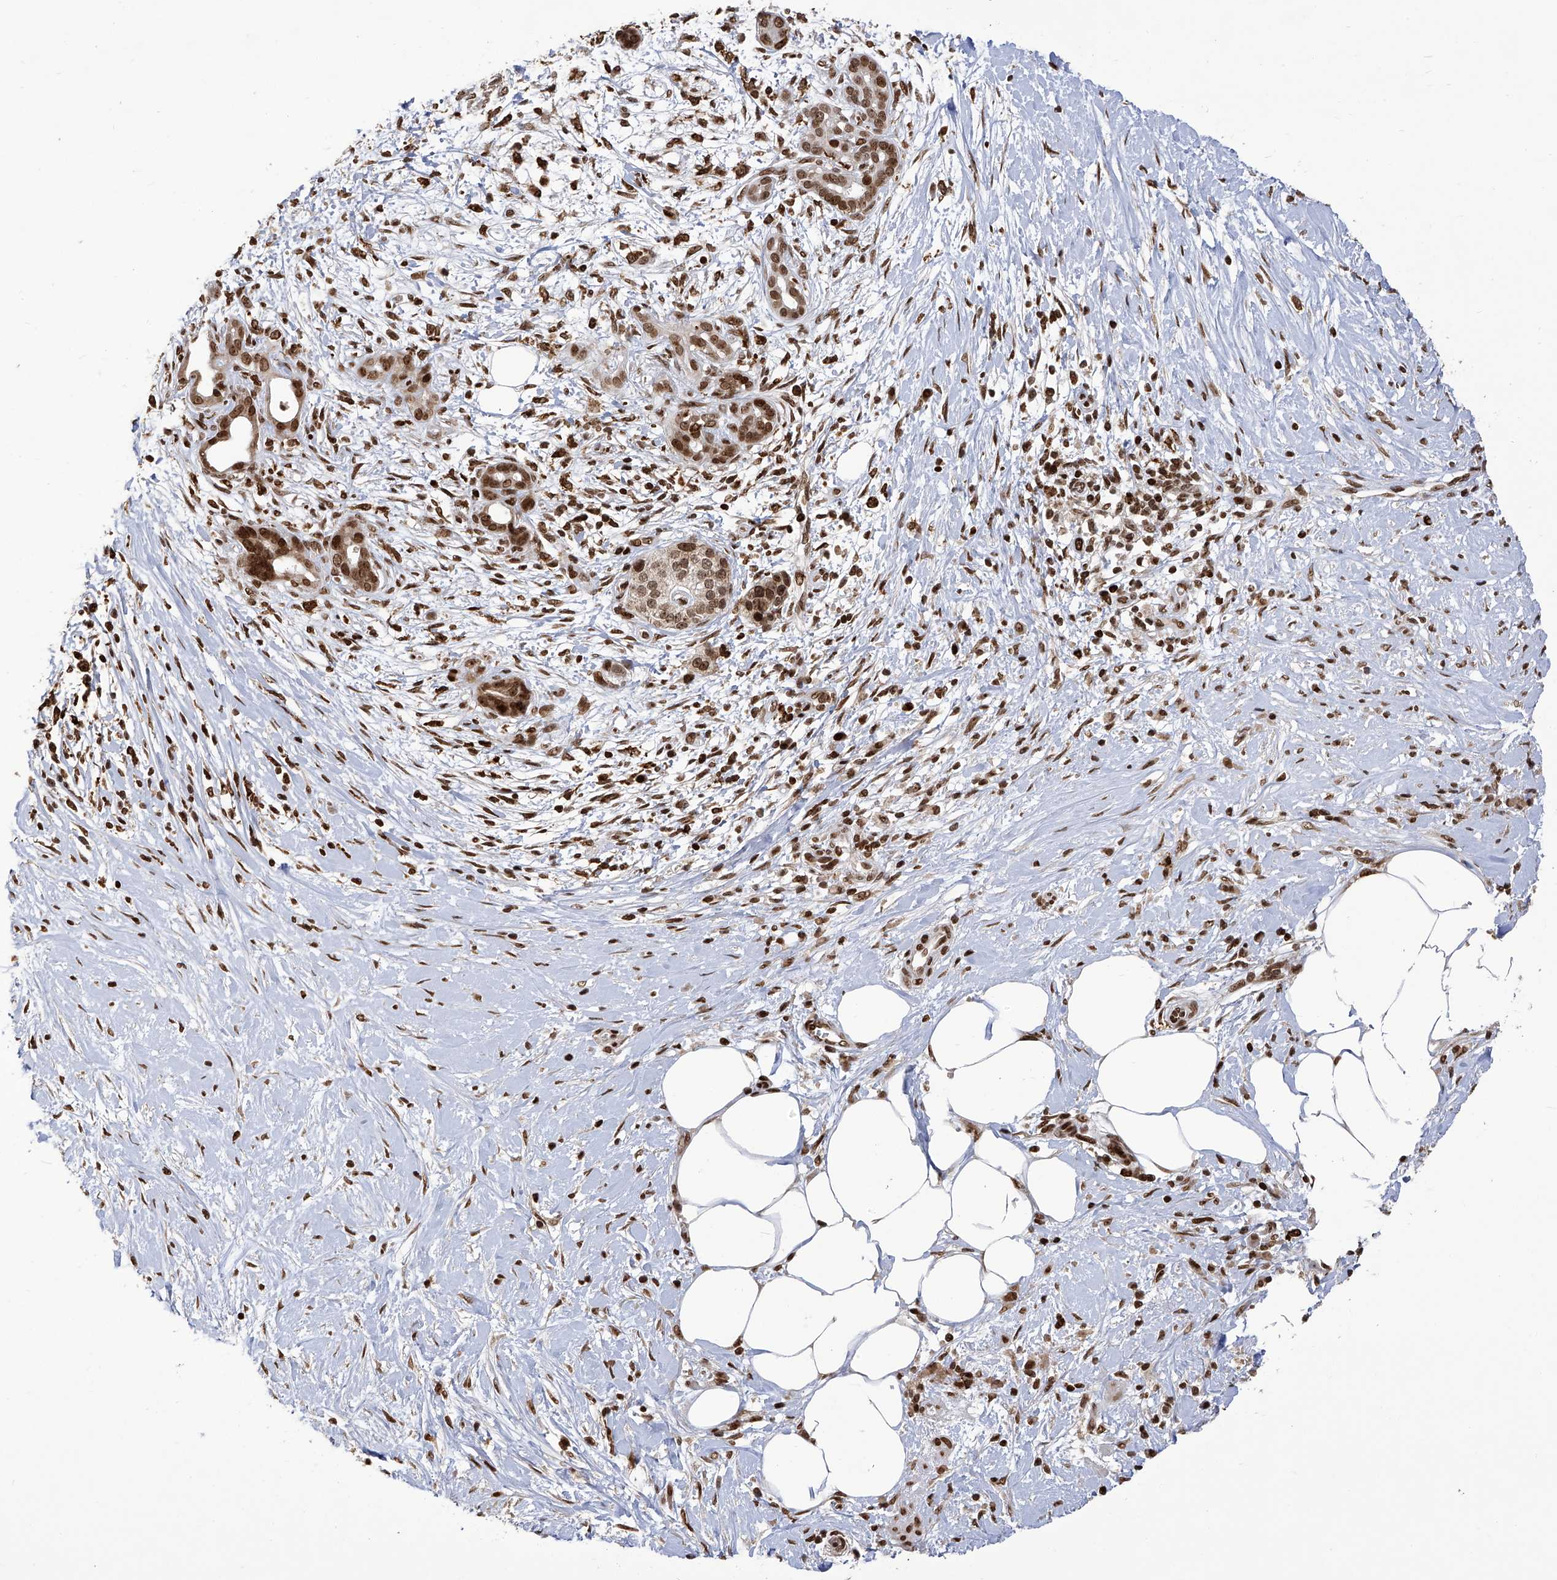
{"staining": {"intensity": "moderate", "quantity": ">75%", "location": "nuclear"}, "tissue": "pancreatic cancer", "cell_type": "Tumor cells", "image_type": "cancer", "snomed": [{"axis": "morphology", "description": "Adenocarcinoma, NOS"}, {"axis": "topography", "description": "Pancreas"}], "caption": "The micrograph shows immunohistochemical staining of pancreatic adenocarcinoma. There is moderate nuclear expression is identified in approximately >75% of tumor cells.", "gene": "PAK1IP1", "patient": {"sex": "male", "age": 58}}